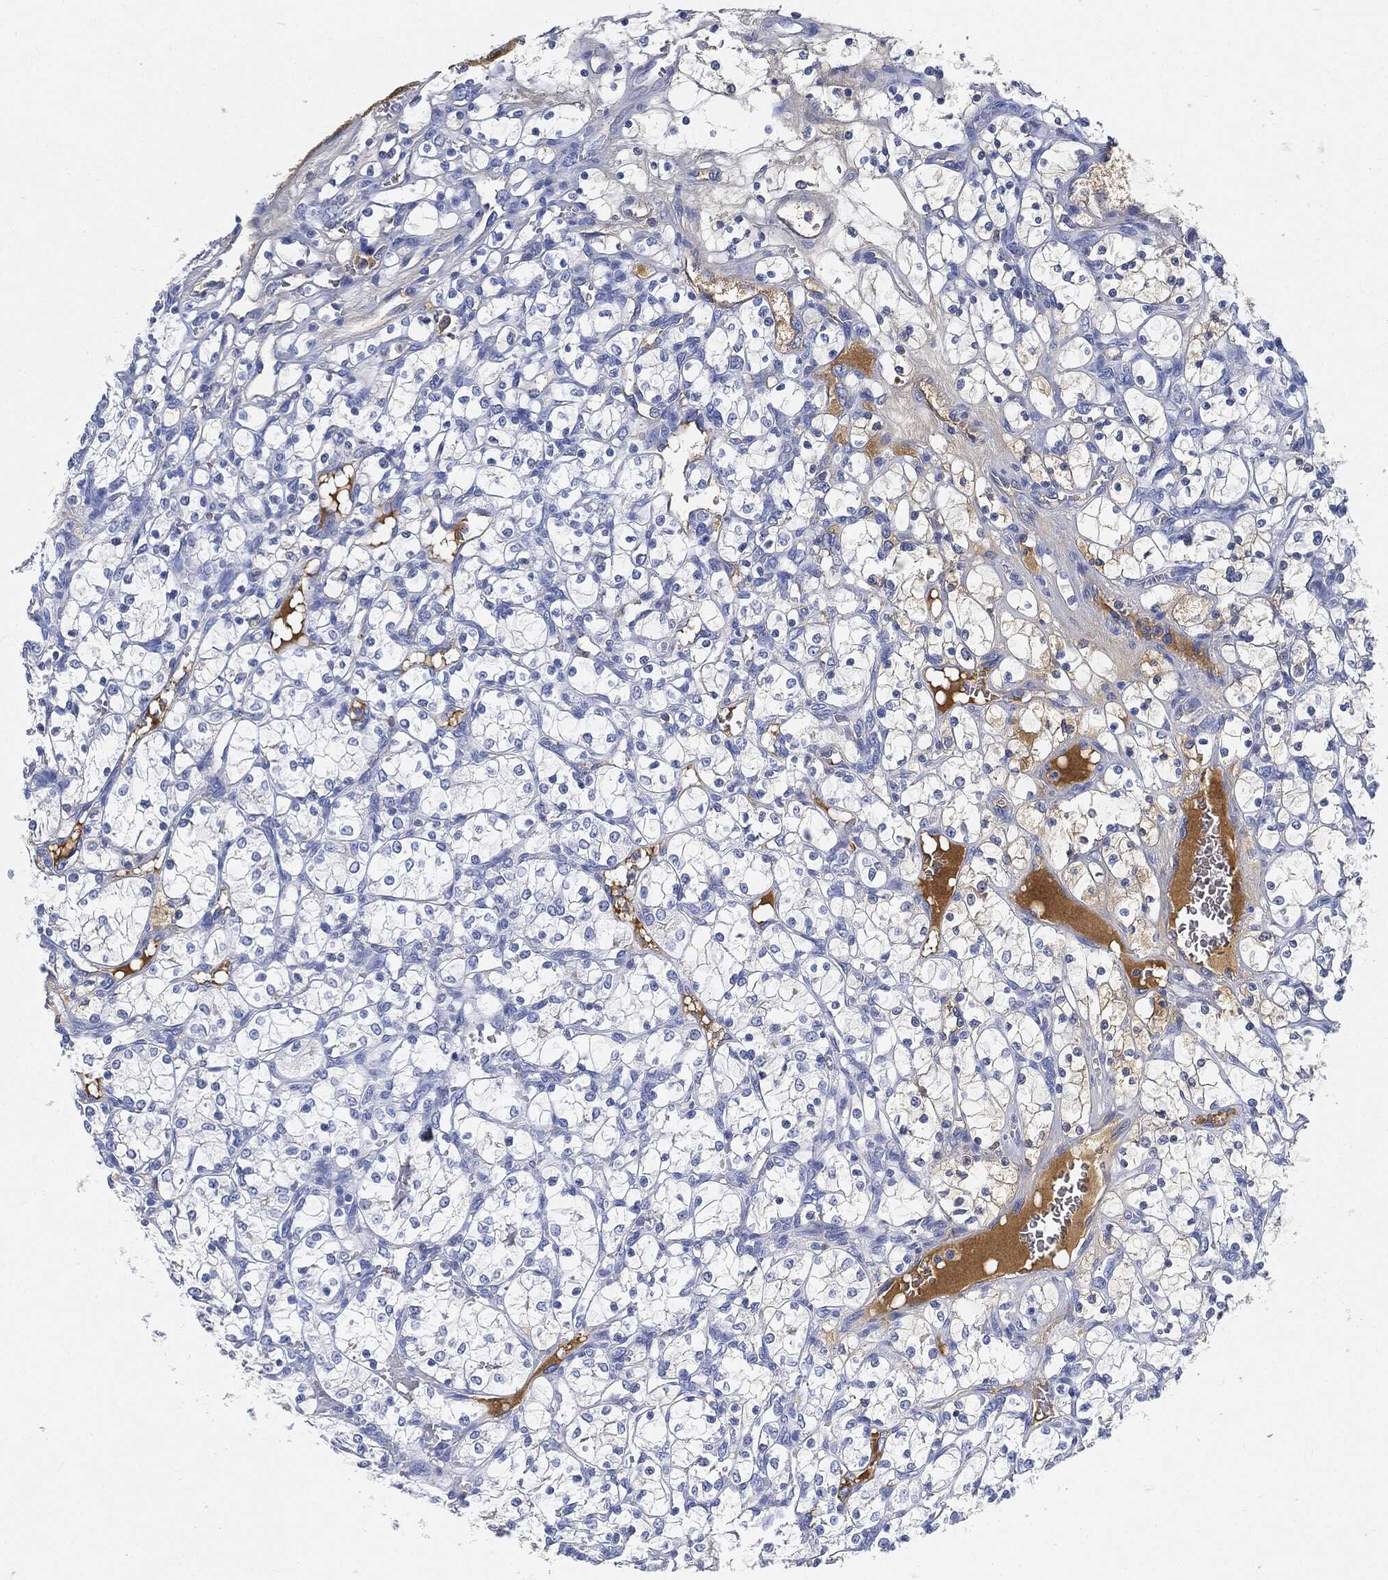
{"staining": {"intensity": "negative", "quantity": "none", "location": "none"}, "tissue": "renal cancer", "cell_type": "Tumor cells", "image_type": "cancer", "snomed": [{"axis": "morphology", "description": "Adenocarcinoma, NOS"}, {"axis": "topography", "description": "Kidney"}], "caption": "The IHC histopathology image has no significant positivity in tumor cells of renal adenocarcinoma tissue.", "gene": "IGLV6-57", "patient": {"sex": "female", "age": 69}}